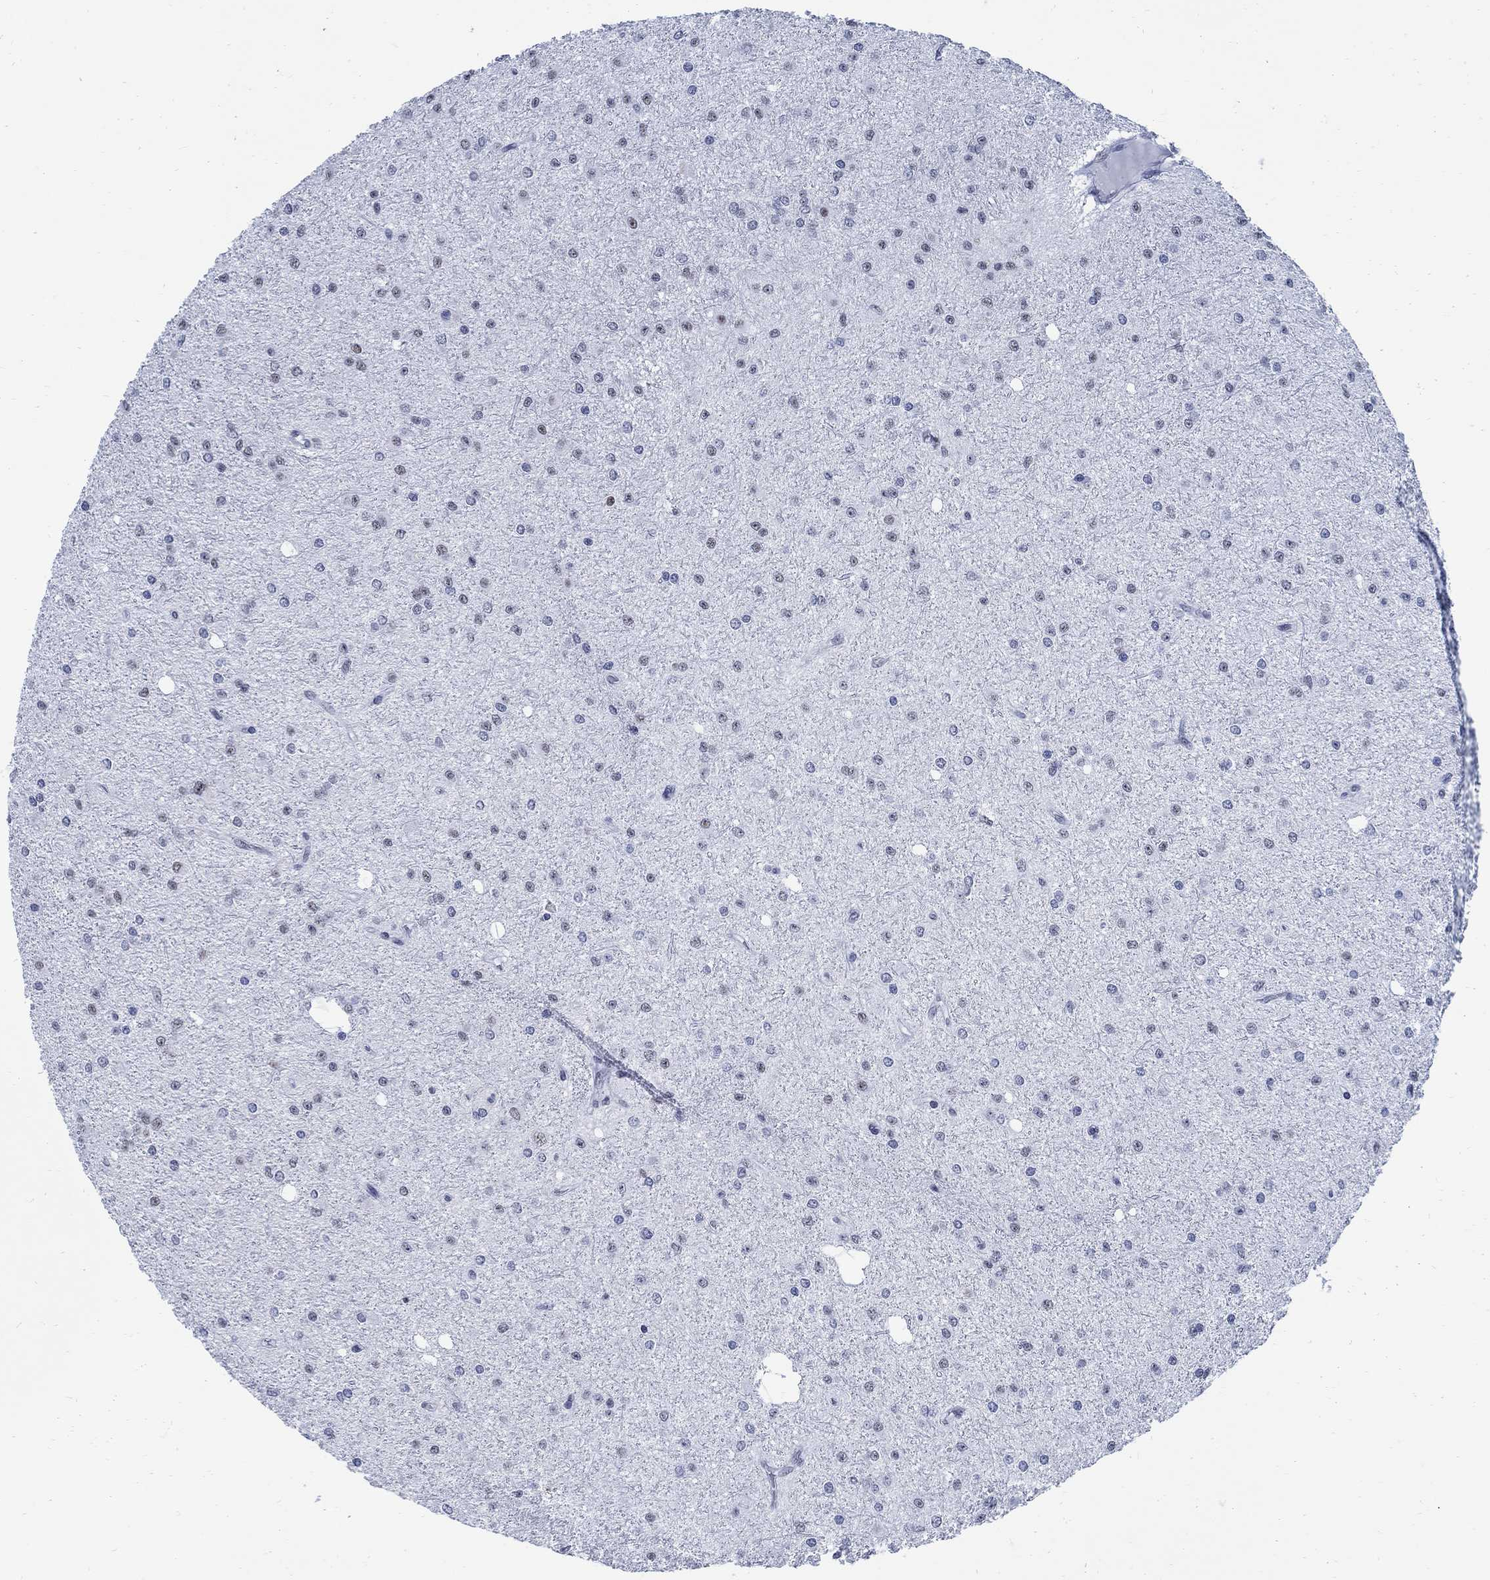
{"staining": {"intensity": "negative", "quantity": "none", "location": "none"}, "tissue": "glioma", "cell_type": "Tumor cells", "image_type": "cancer", "snomed": [{"axis": "morphology", "description": "Glioma, malignant, Low grade"}, {"axis": "topography", "description": "Brain"}], "caption": "Immunohistochemistry (IHC) of human glioma exhibits no positivity in tumor cells.", "gene": "DLK1", "patient": {"sex": "male", "age": 27}}